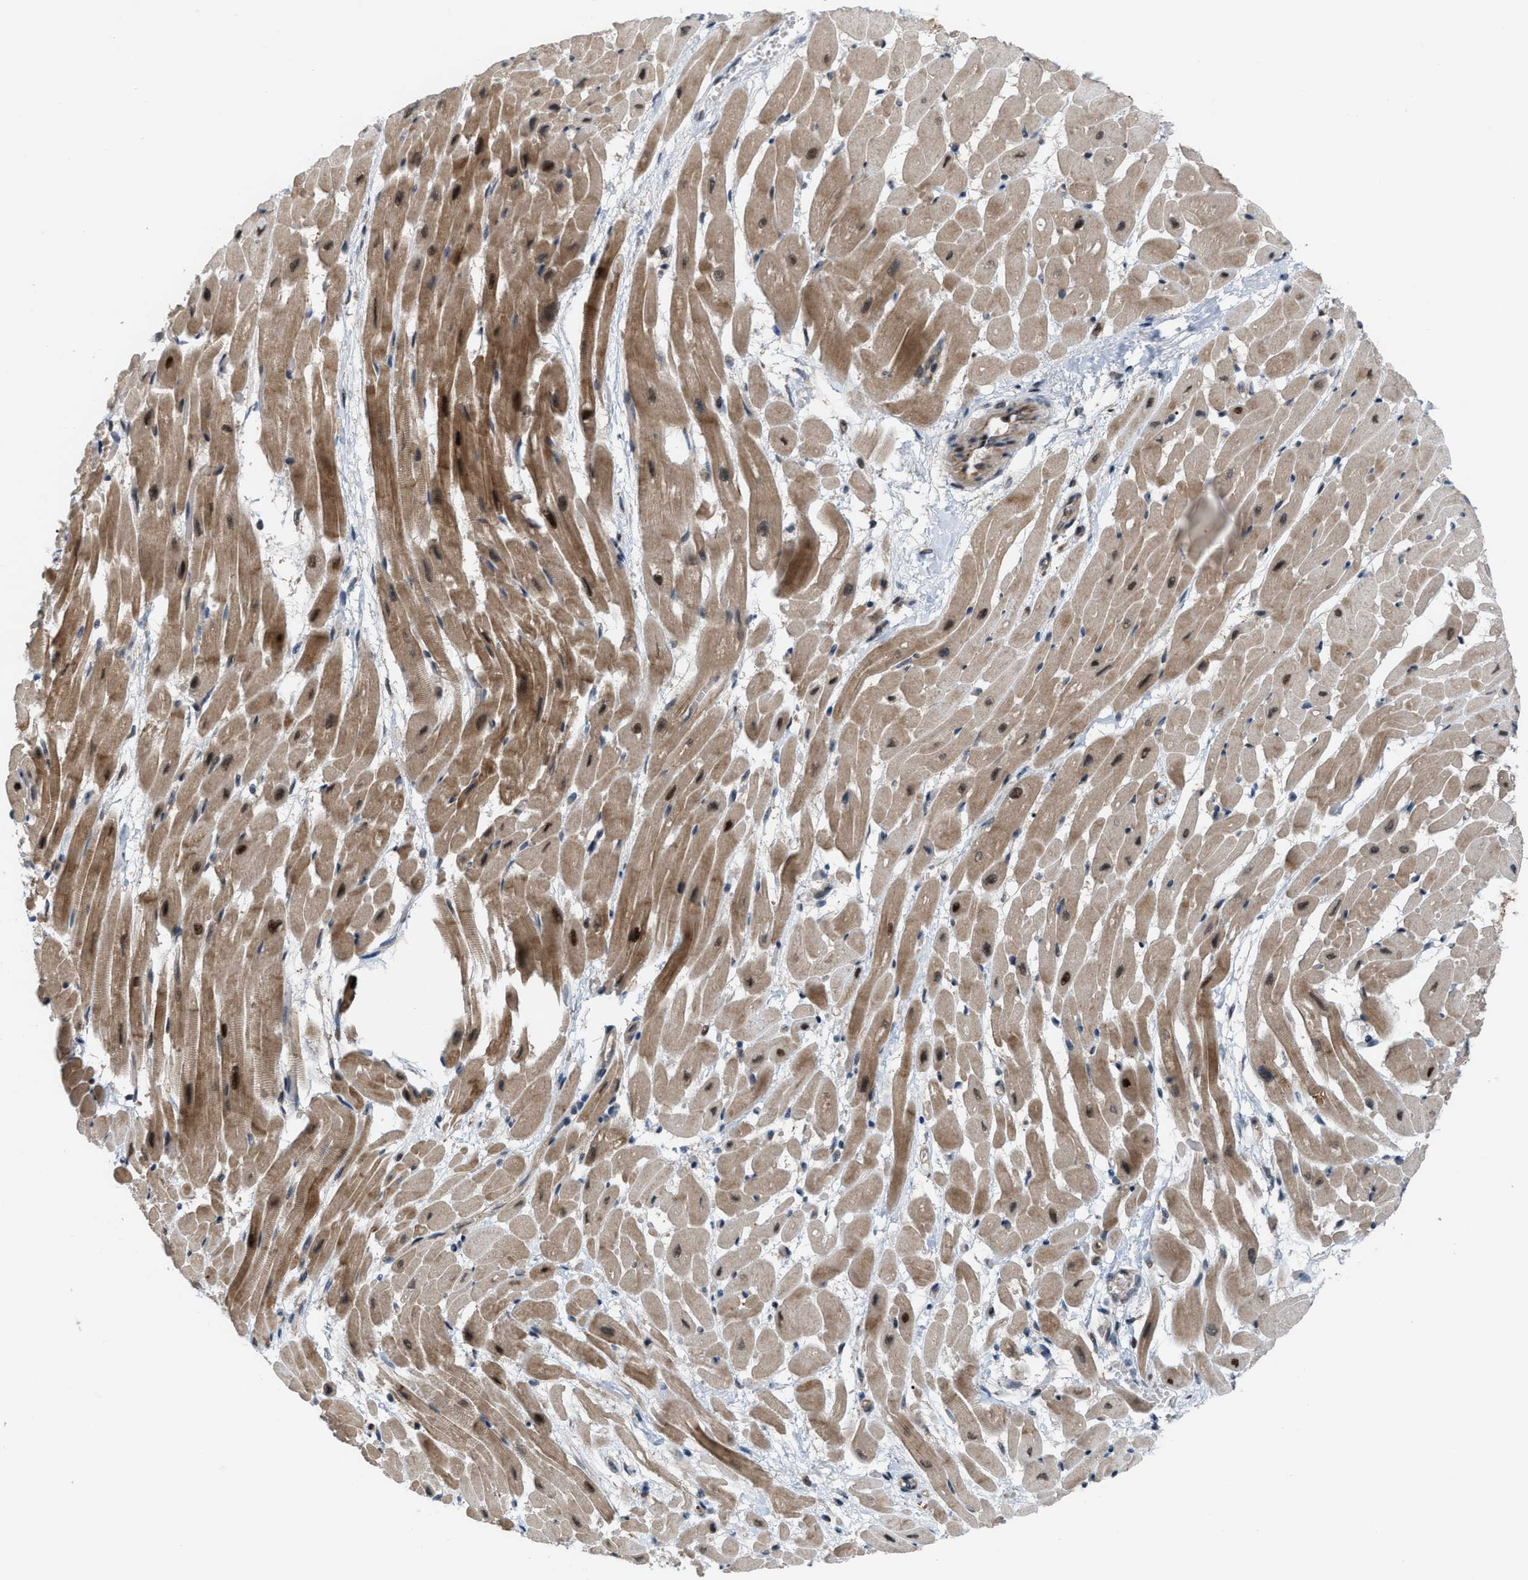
{"staining": {"intensity": "strong", "quantity": "25%-75%", "location": "cytoplasmic/membranous,nuclear"}, "tissue": "heart muscle", "cell_type": "Cardiomyocytes", "image_type": "normal", "snomed": [{"axis": "morphology", "description": "Normal tissue, NOS"}, {"axis": "topography", "description": "Heart"}], "caption": "Protein analysis of unremarkable heart muscle exhibits strong cytoplasmic/membranous,nuclear expression in about 25%-75% of cardiomyocytes.", "gene": "RFFL", "patient": {"sex": "male", "age": 45}}